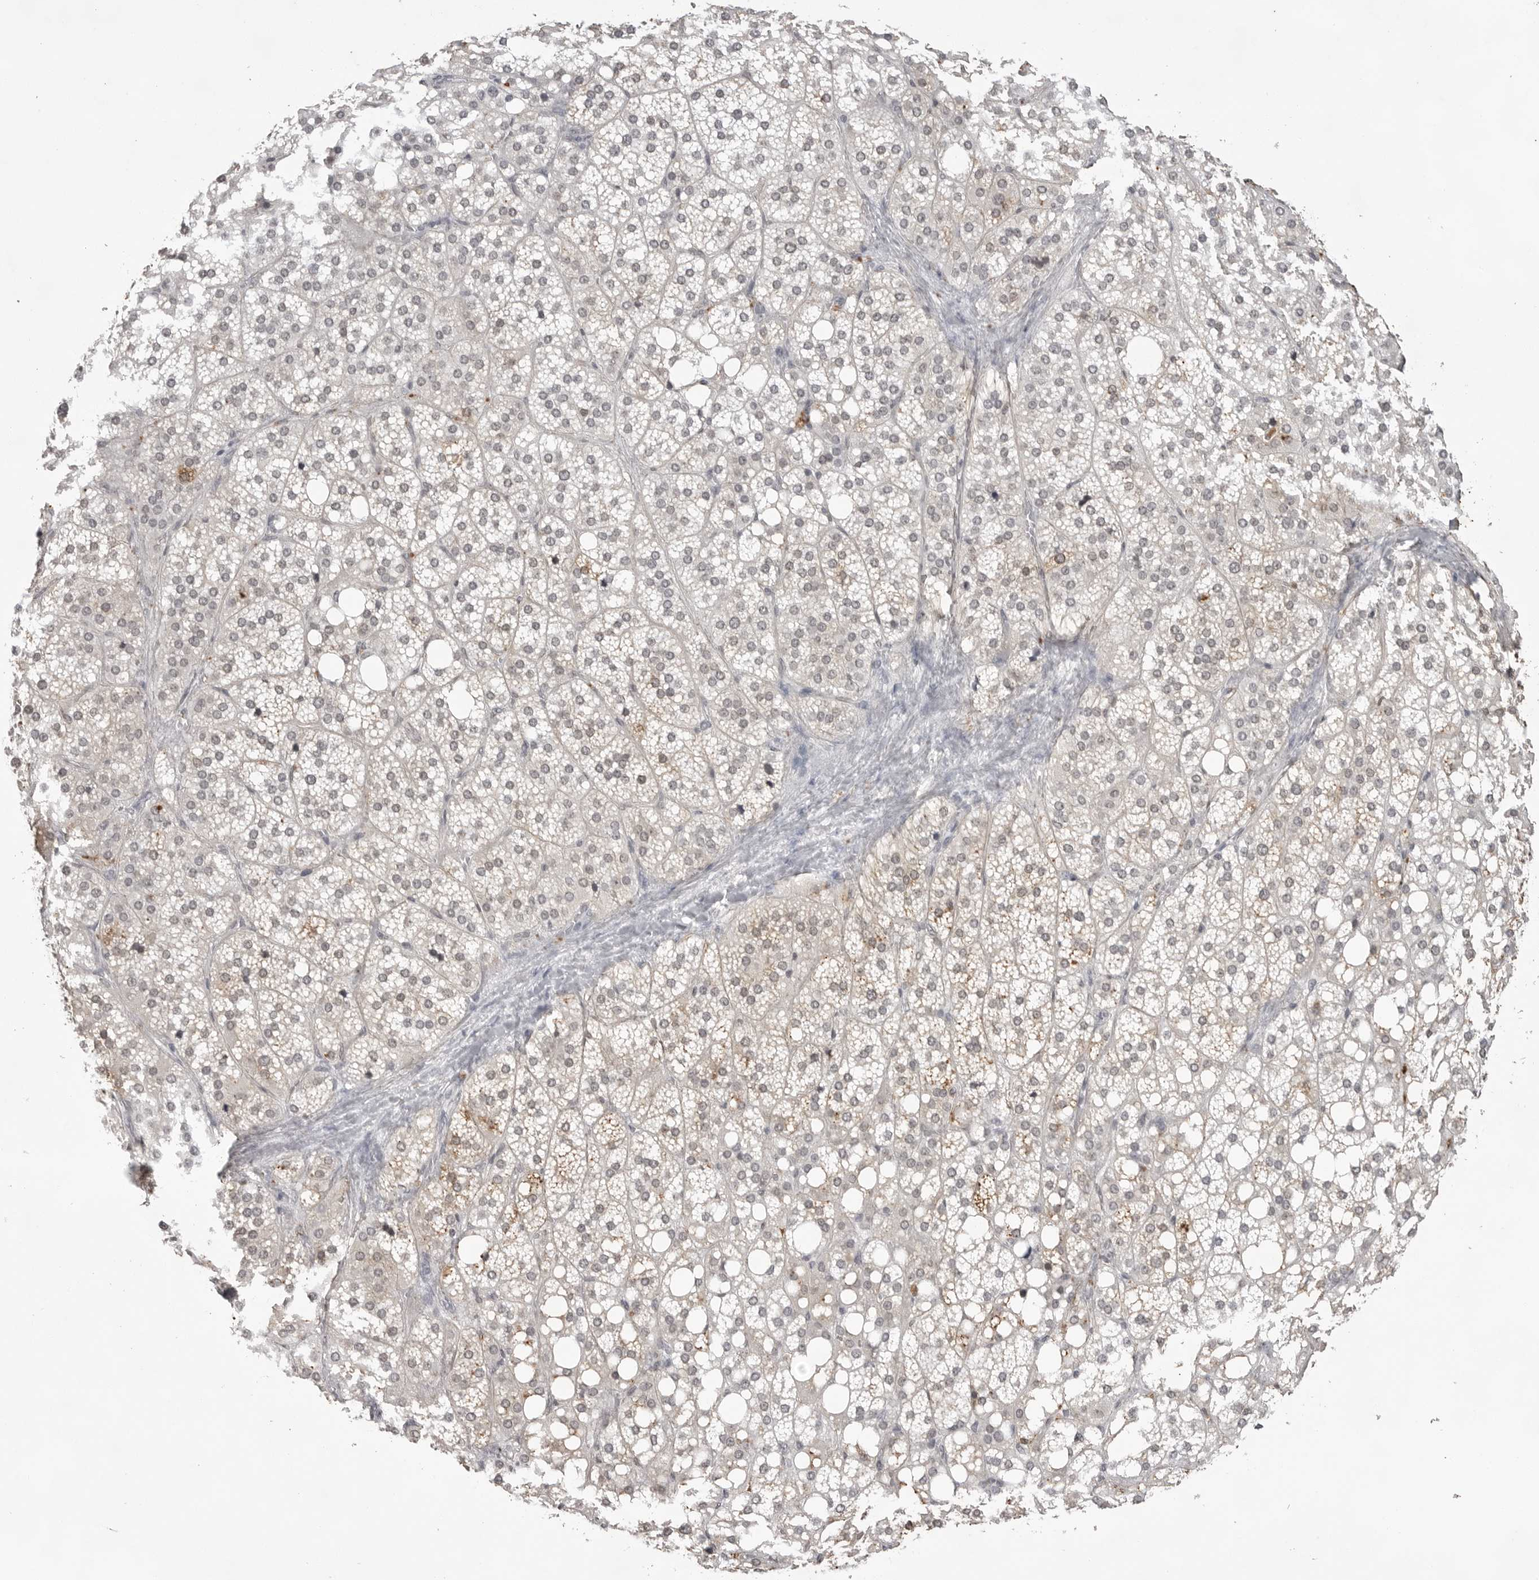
{"staining": {"intensity": "strong", "quantity": "<25%", "location": "cytoplasmic/membranous"}, "tissue": "adrenal gland", "cell_type": "Glandular cells", "image_type": "normal", "snomed": [{"axis": "morphology", "description": "Normal tissue, NOS"}, {"axis": "topography", "description": "Adrenal gland"}], "caption": "Immunohistochemical staining of normal human adrenal gland displays <25% levels of strong cytoplasmic/membranous protein staining in about <25% of glandular cells.", "gene": "RRM1", "patient": {"sex": "female", "age": 59}}